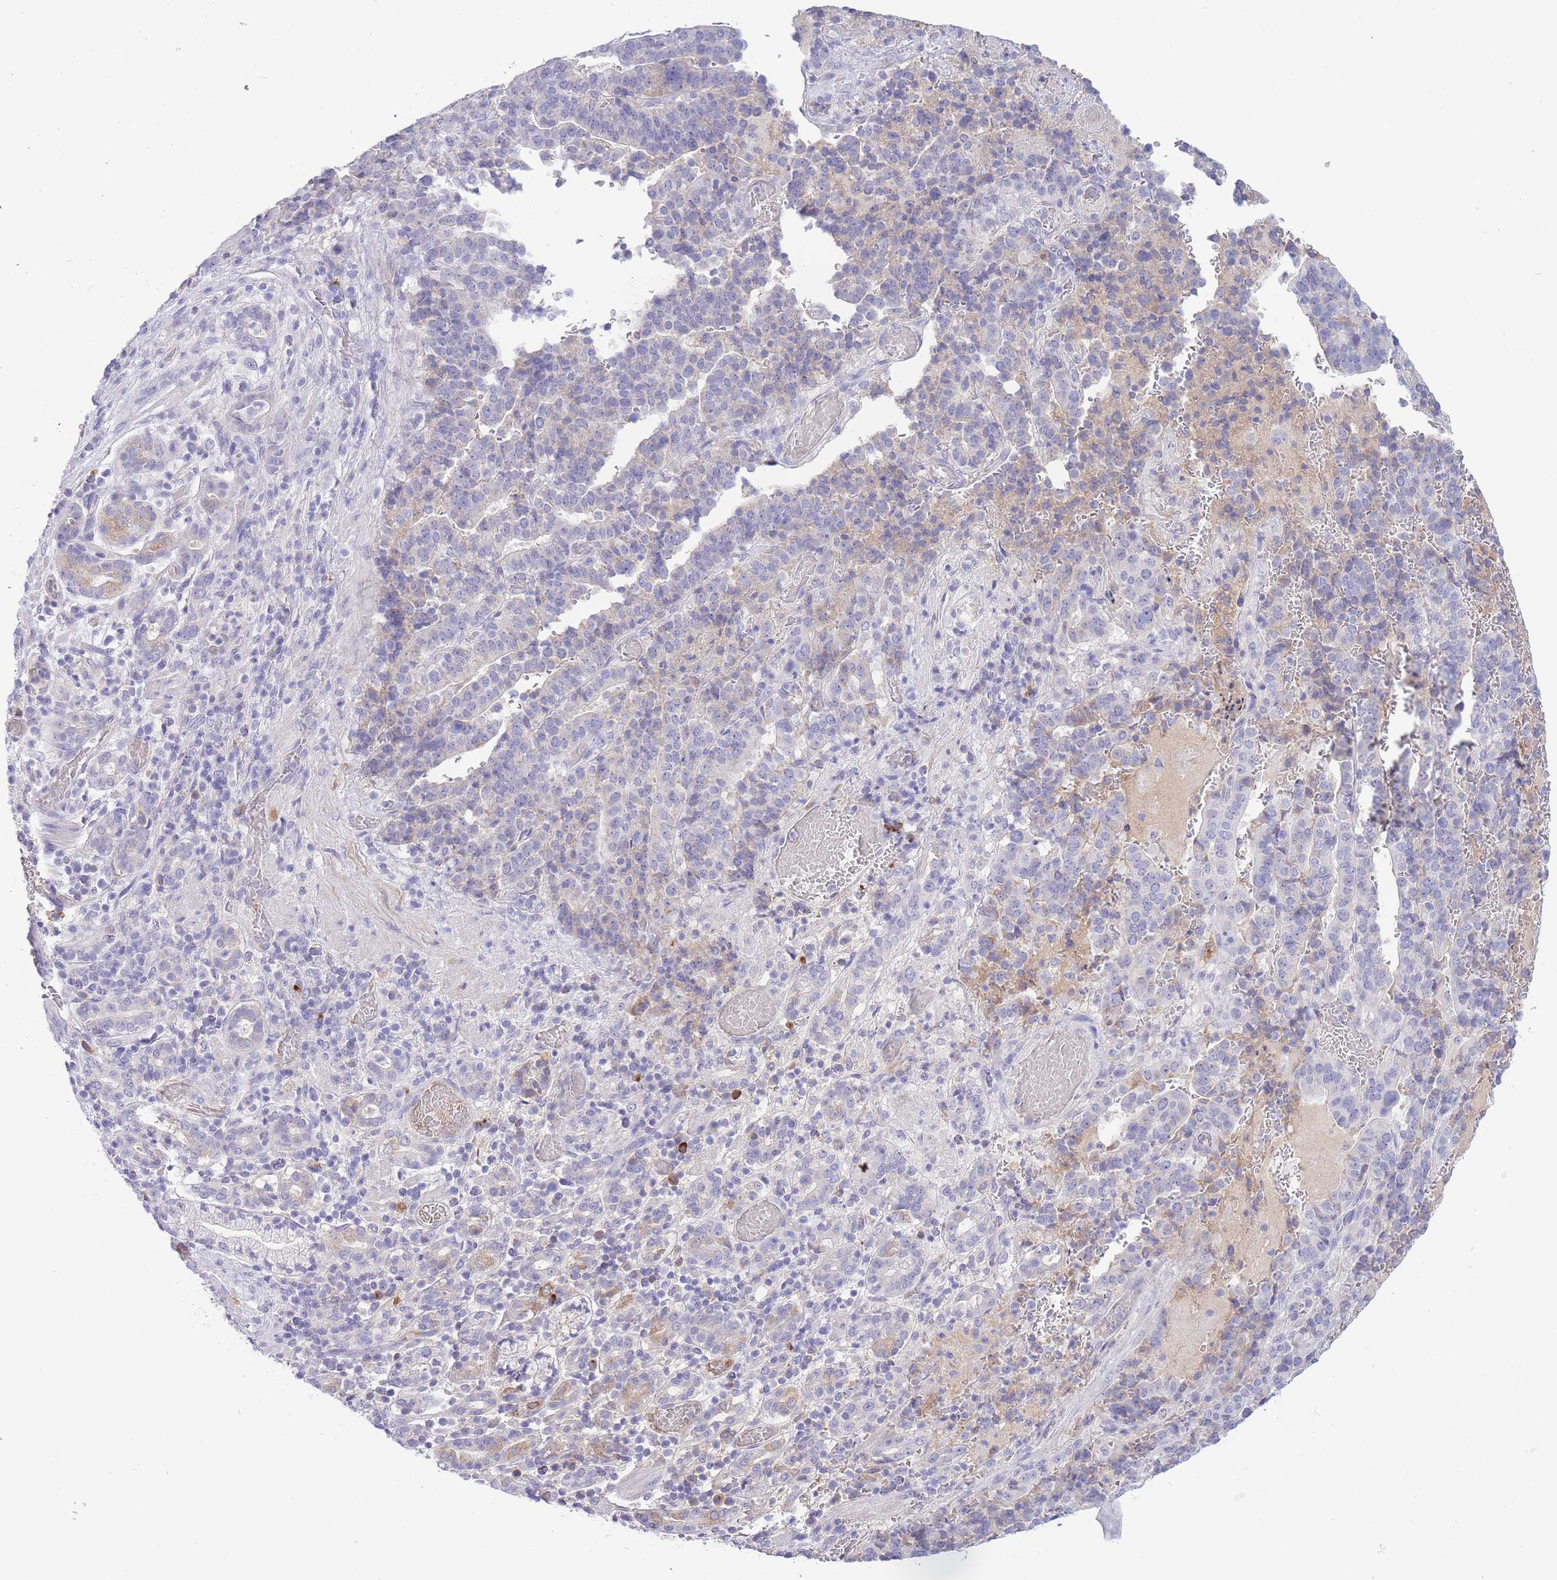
{"staining": {"intensity": "weak", "quantity": "<25%", "location": "cytoplasmic/membranous"}, "tissue": "stomach cancer", "cell_type": "Tumor cells", "image_type": "cancer", "snomed": [{"axis": "morphology", "description": "Adenocarcinoma, NOS"}, {"axis": "topography", "description": "Stomach"}], "caption": "This is an IHC image of adenocarcinoma (stomach). There is no expression in tumor cells.", "gene": "ASAP3", "patient": {"sex": "male", "age": 48}}